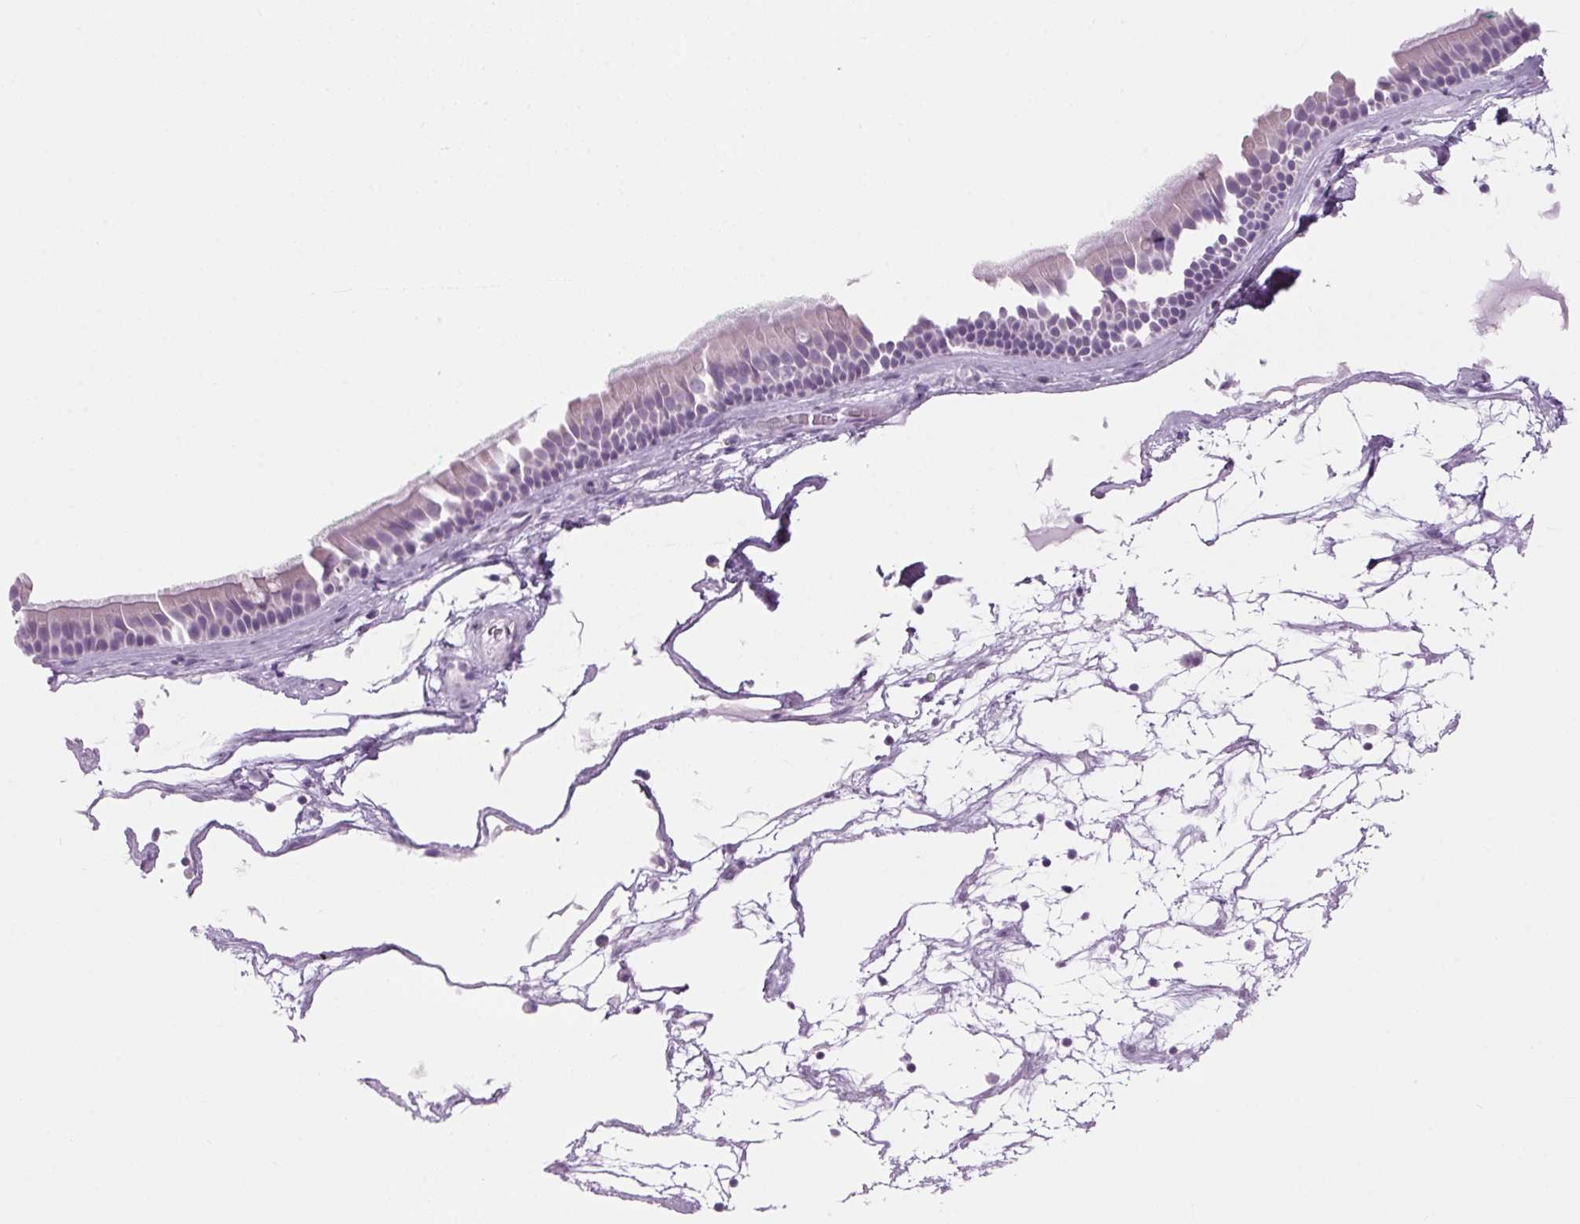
{"staining": {"intensity": "negative", "quantity": "none", "location": "none"}, "tissue": "nasopharynx", "cell_type": "Respiratory epithelial cells", "image_type": "normal", "snomed": [{"axis": "morphology", "description": "Normal tissue, NOS"}, {"axis": "topography", "description": "Nasopharynx"}], "caption": "Respiratory epithelial cells are negative for protein expression in unremarkable human nasopharynx. (DAB immunohistochemistry (IHC), high magnification).", "gene": "PPP1R1A", "patient": {"sex": "male", "age": 68}}